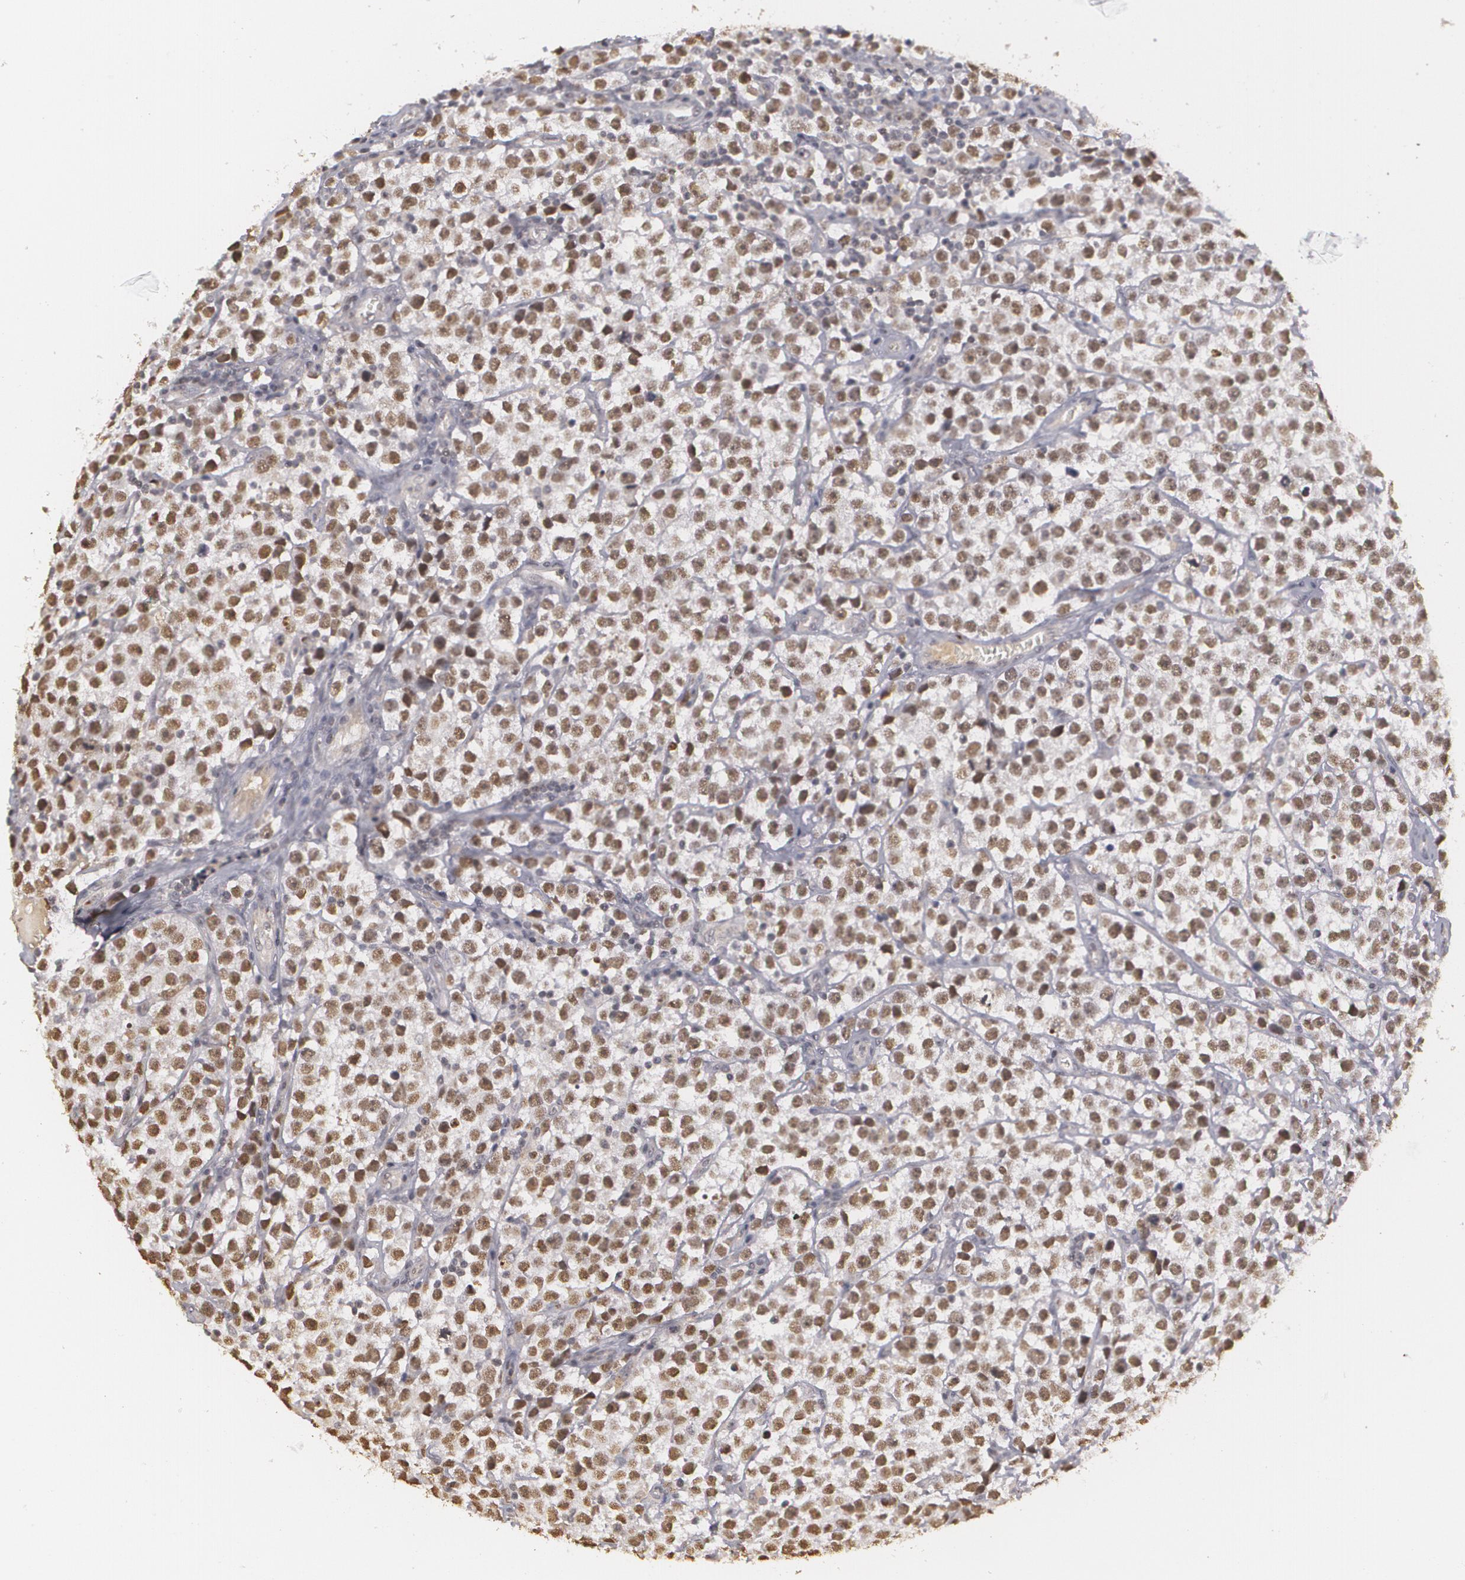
{"staining": {"intensity": "weak", "quantity": ">75%", "location": "nuclear"}, "tissue": "testis cancer", "cell_type": "Tumor cells", "image_type": "cancer", "snomed": [{"axis": "morphology", "description": "Seminoma, NOS"}, {"axis": "topography", "description": "Testis"}], "caption": "Protein expression analysis of seminoma (testis) exhibits weak nuclear positivity in about >75% of tumor cells.", "gene": "RRP7A", "patient": {"sex": "male", "age": 25}}